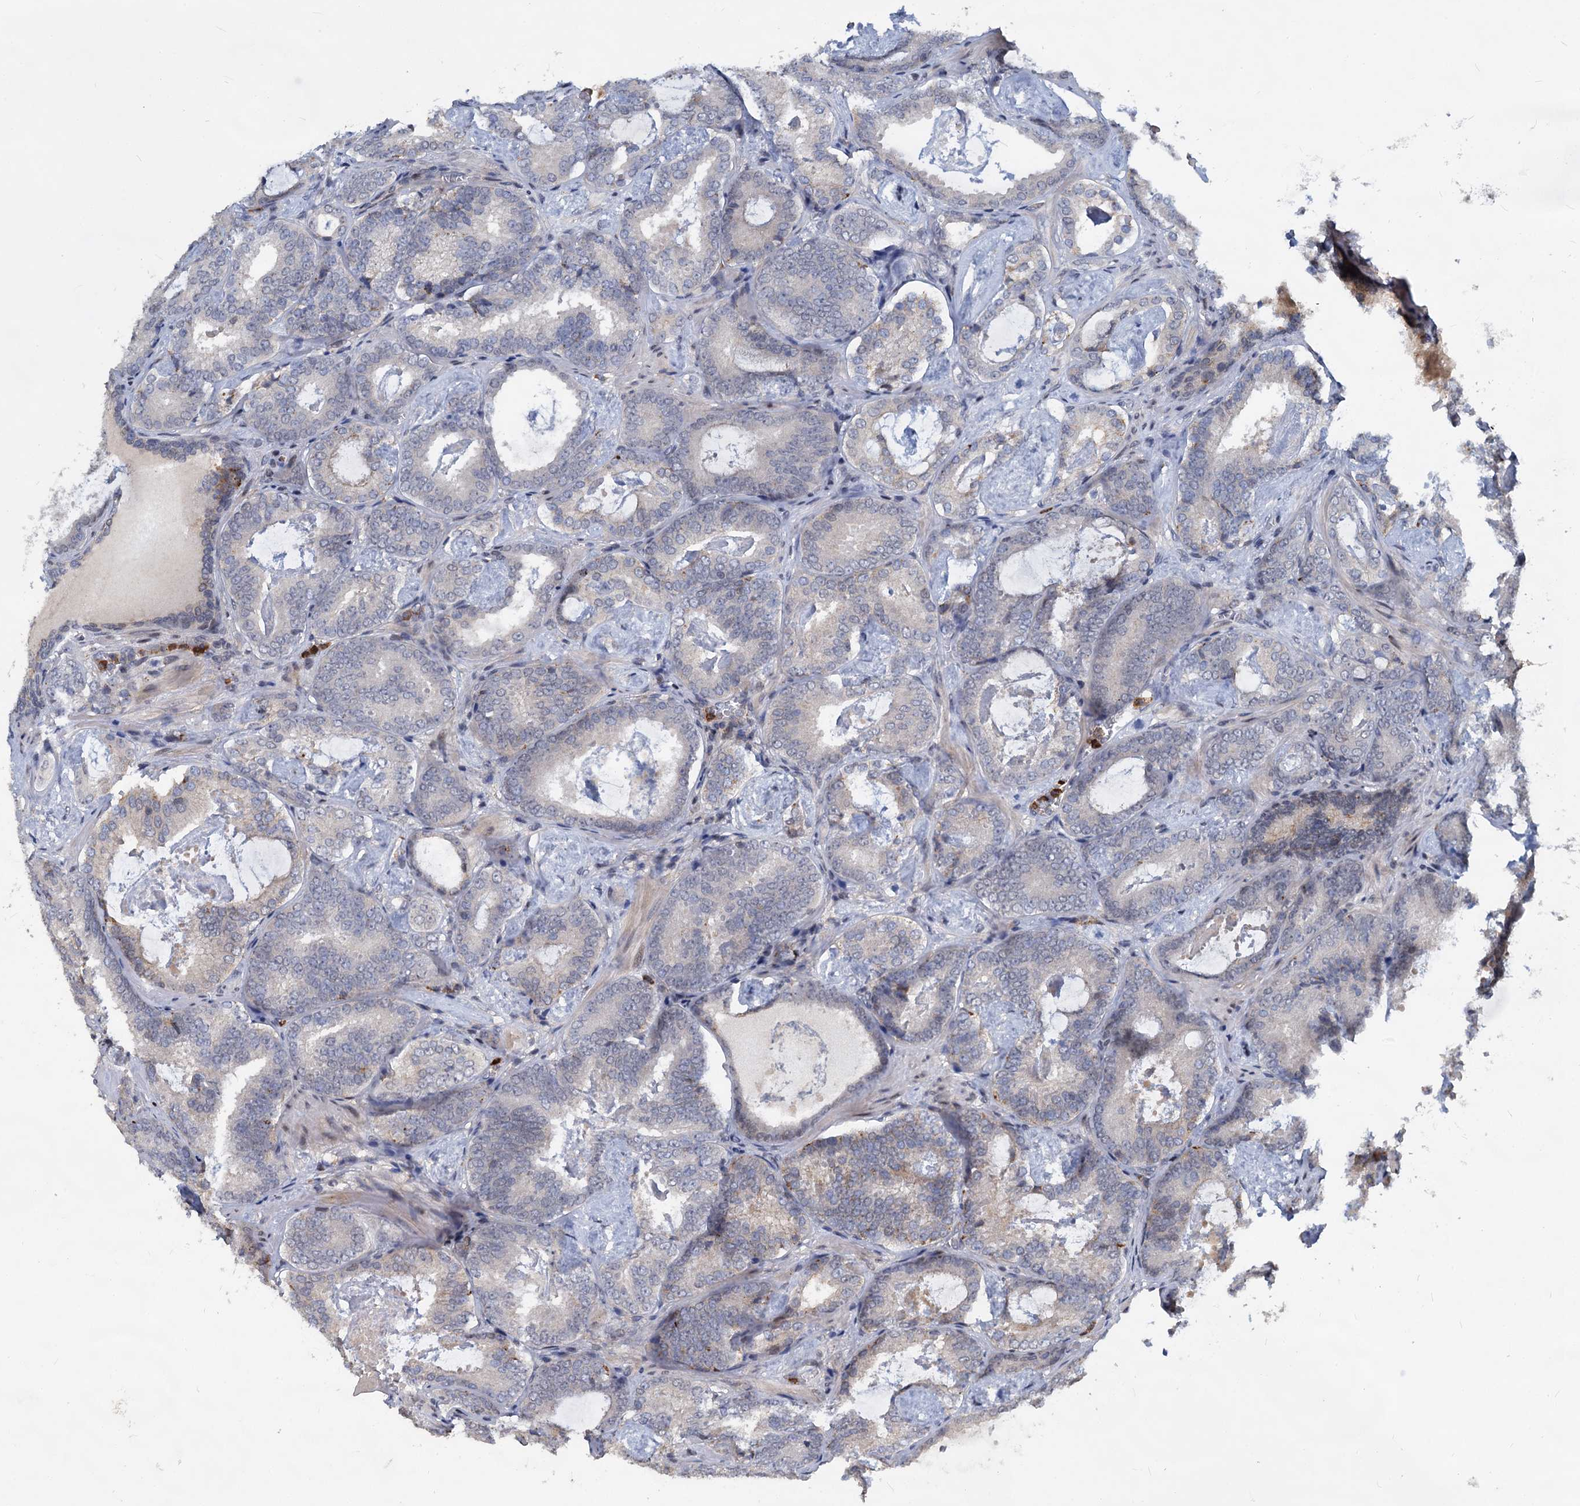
{"staining": {"intensity": "weak", "quantity": "<25%", "location": "cytoplasmic/membranous"}, "tissue": "prostate cancer", "cell_type": "Tumor cells", "image_type": "cancer", "snomed": [{"axis": "morphology", "description": "Adenocarcinoma, Low grade"}, {"axis": "topography", "description": "Prostate"}], "caption": "Photomicrograph shows no protein staining in tumor cells of prostate cancer tissue.", "gene": "ATG101", "patient": {"sex": "male", "age": 60}}